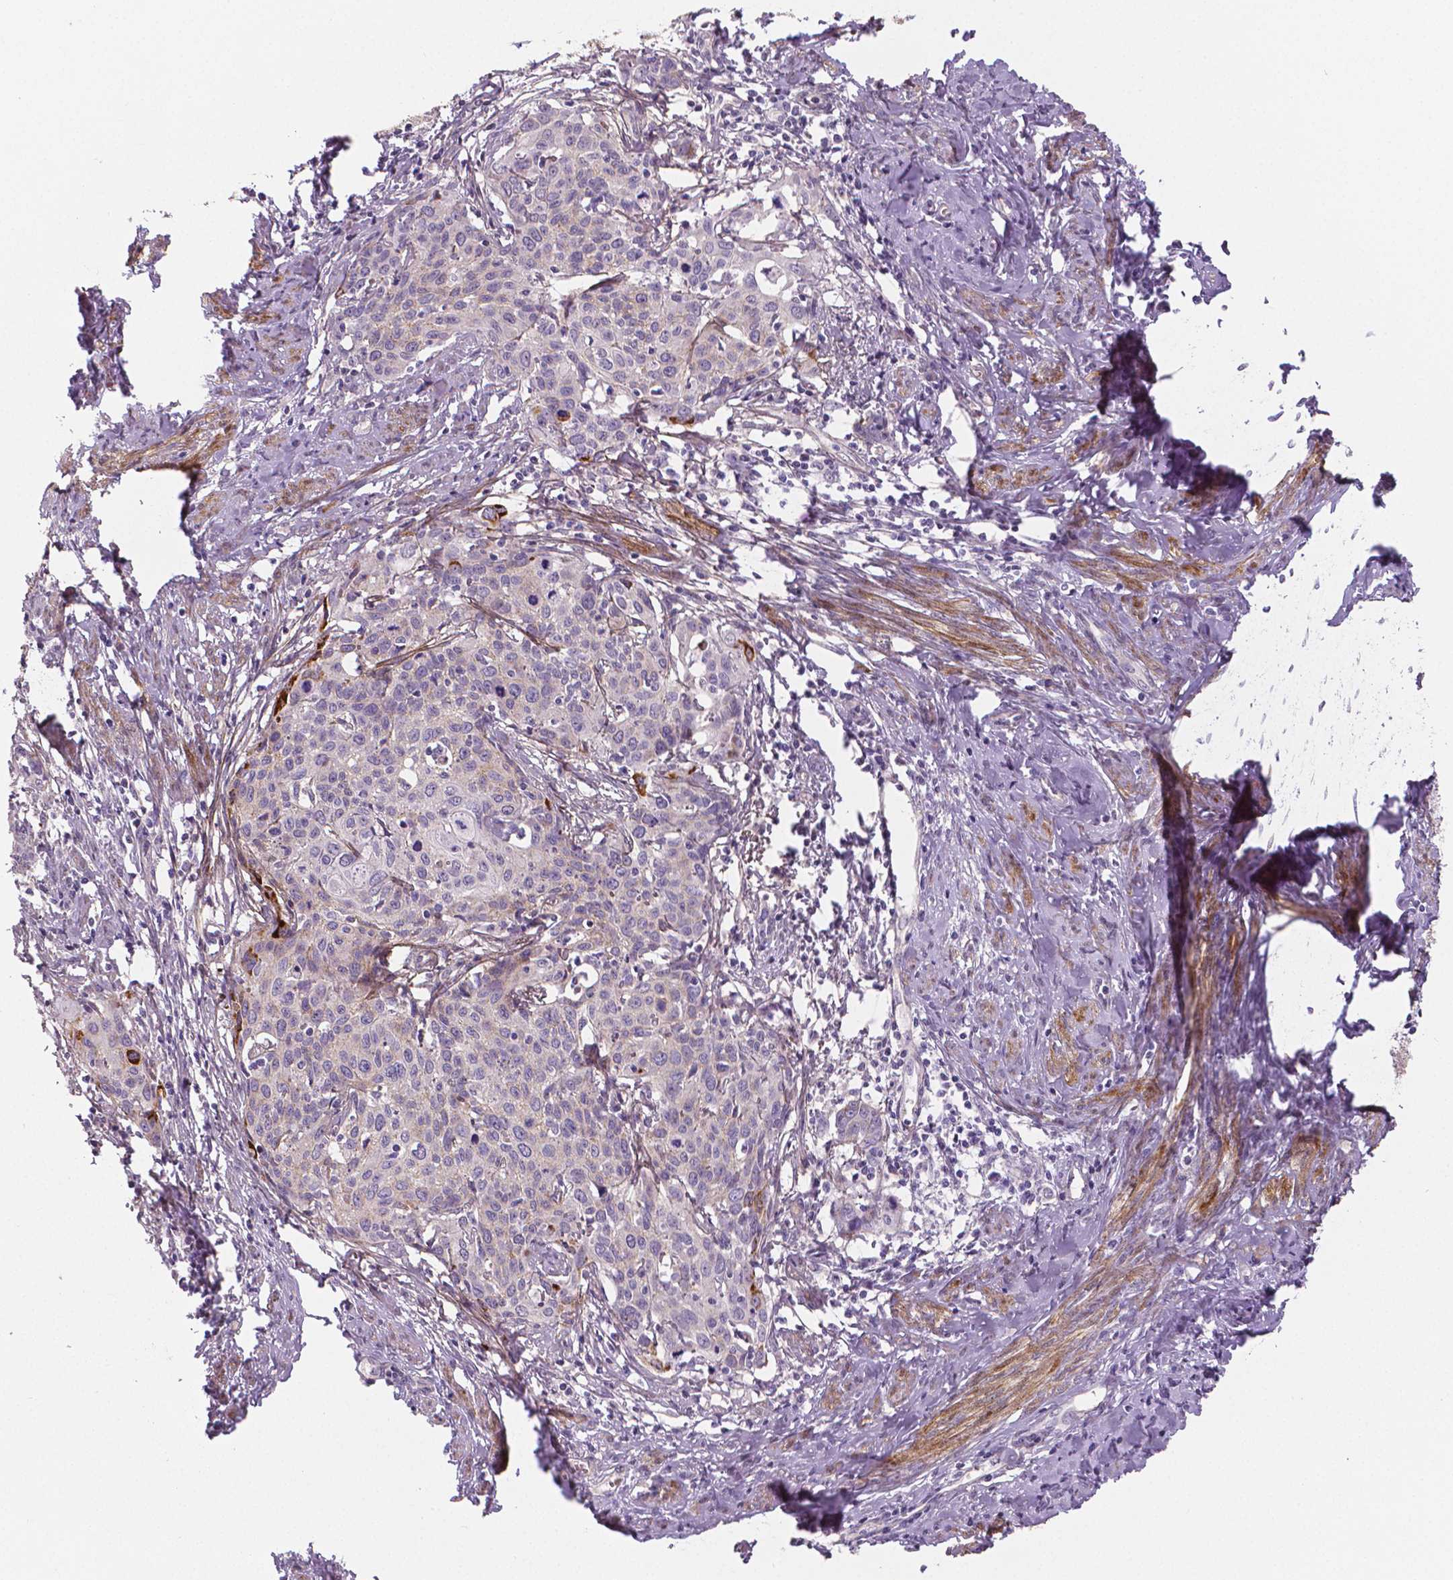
{"staining": {"intensity": "negative", "quantity": "none", "location": "none"}, "tissue": "cervical cancer", "cell_type": "Tumor cells", "image_type": "cancer", "snomed": [{"axis": "morphology", "description": "Squamous cell carcinoma, NOS"}, {"axis": "topography", "description": "Cervix"}], "caption": "Protein analysis of cervical squamous cell carcinoma demonstrates no significant positivity in tumor cells. (Immunohistochemistry, brightfield microscopy, high magnification).", "gene": "FLT1", "patient": {"sex": "female", "age": 62}}